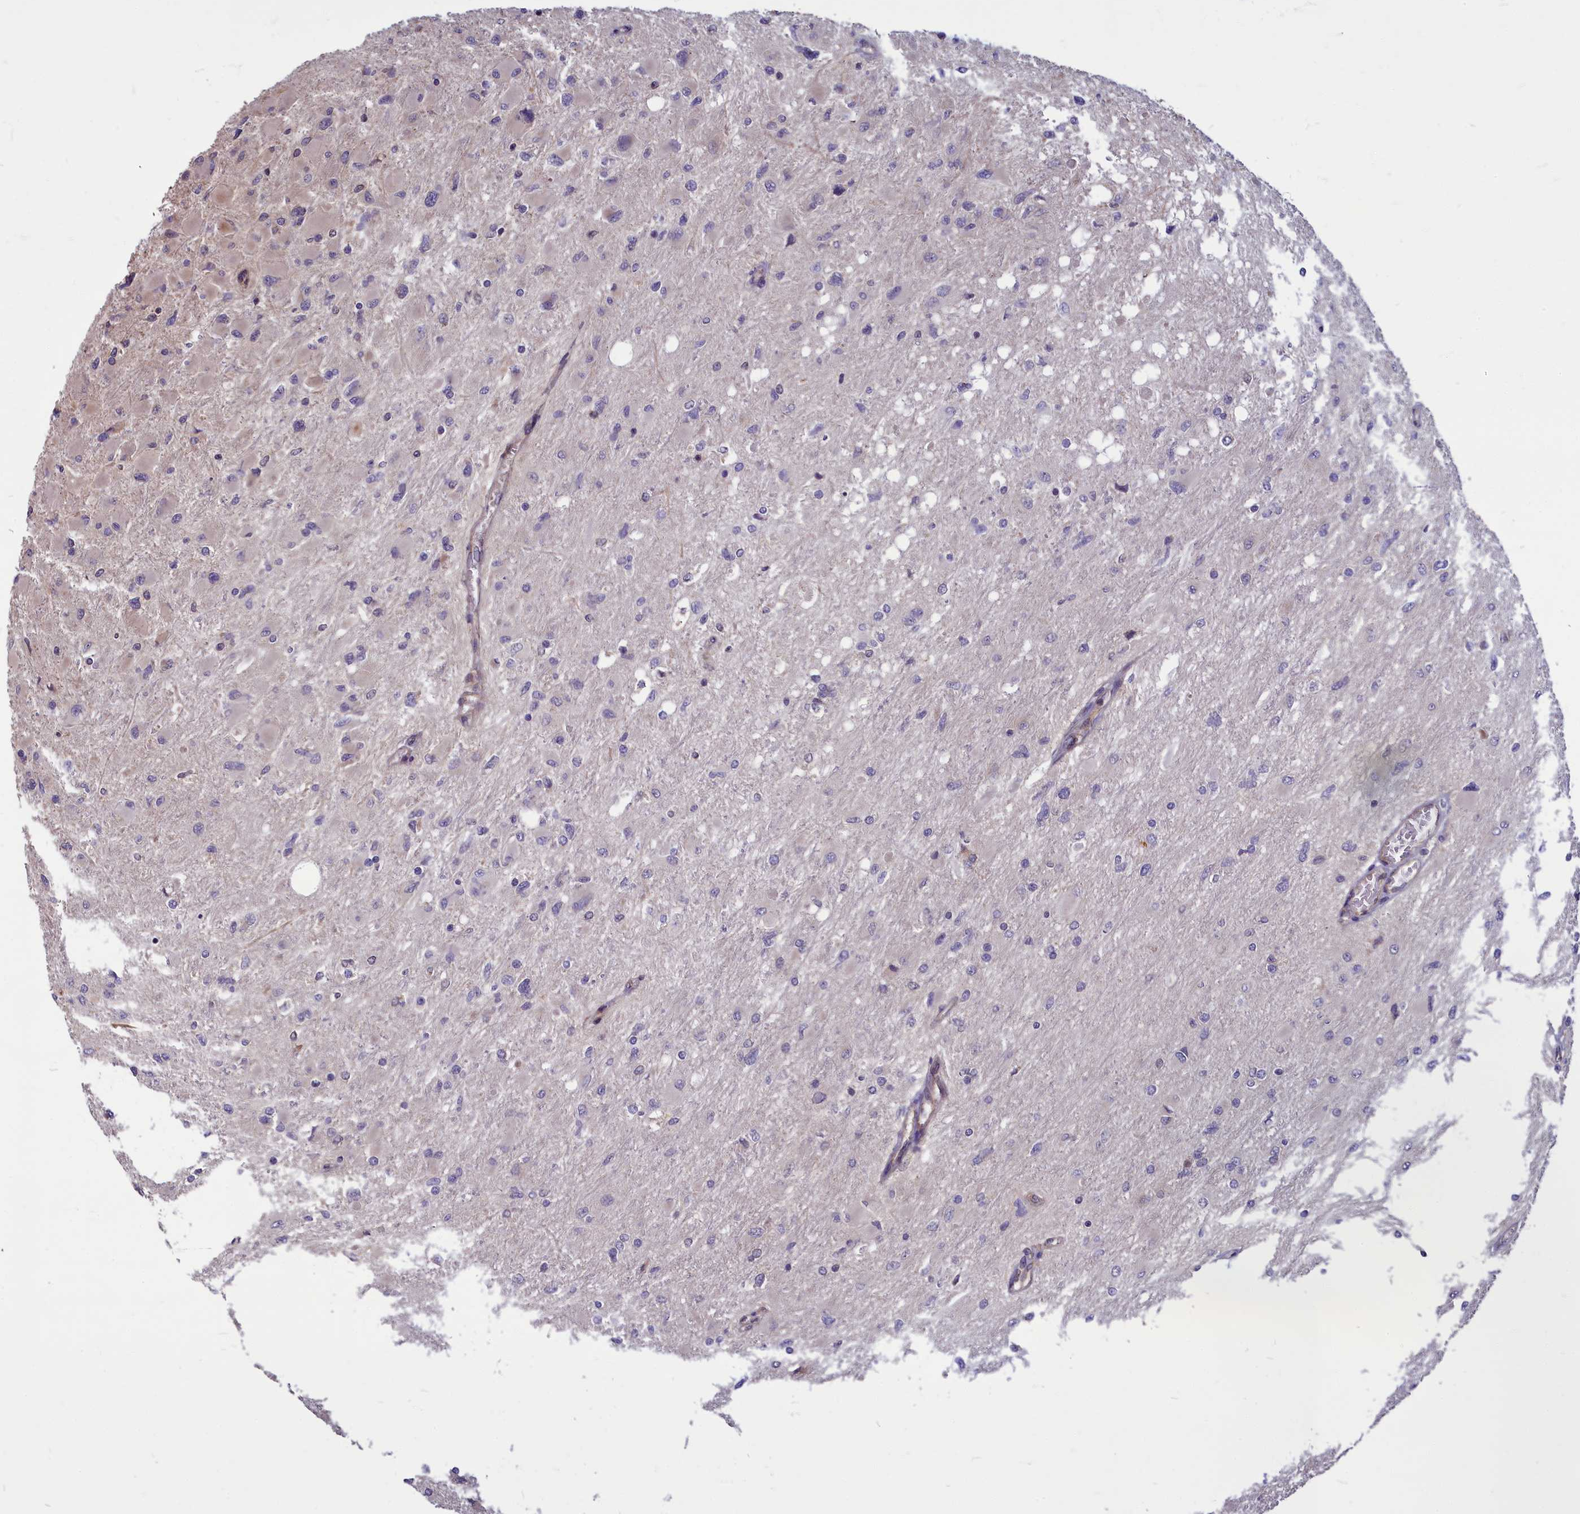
{"staining": {"intensity": "negative", "quantity": "none", "location": "none"}, "tissue": "glioma", "cell_type": "Tumor cells", "image_type": "cancer", "snomed": [{"axis": "morphology", "description": "Glioma, malignant, High grade"}, {"axis": "topography", "description": "Cerebral cortex"}], "caption": "The immunohistochemistry micrograph has no significant expression in tumor cells of malignant glioma (high-grade) tissue.", "gene": "MYCBP", "patient": {"sex": "female", "age": 36}}